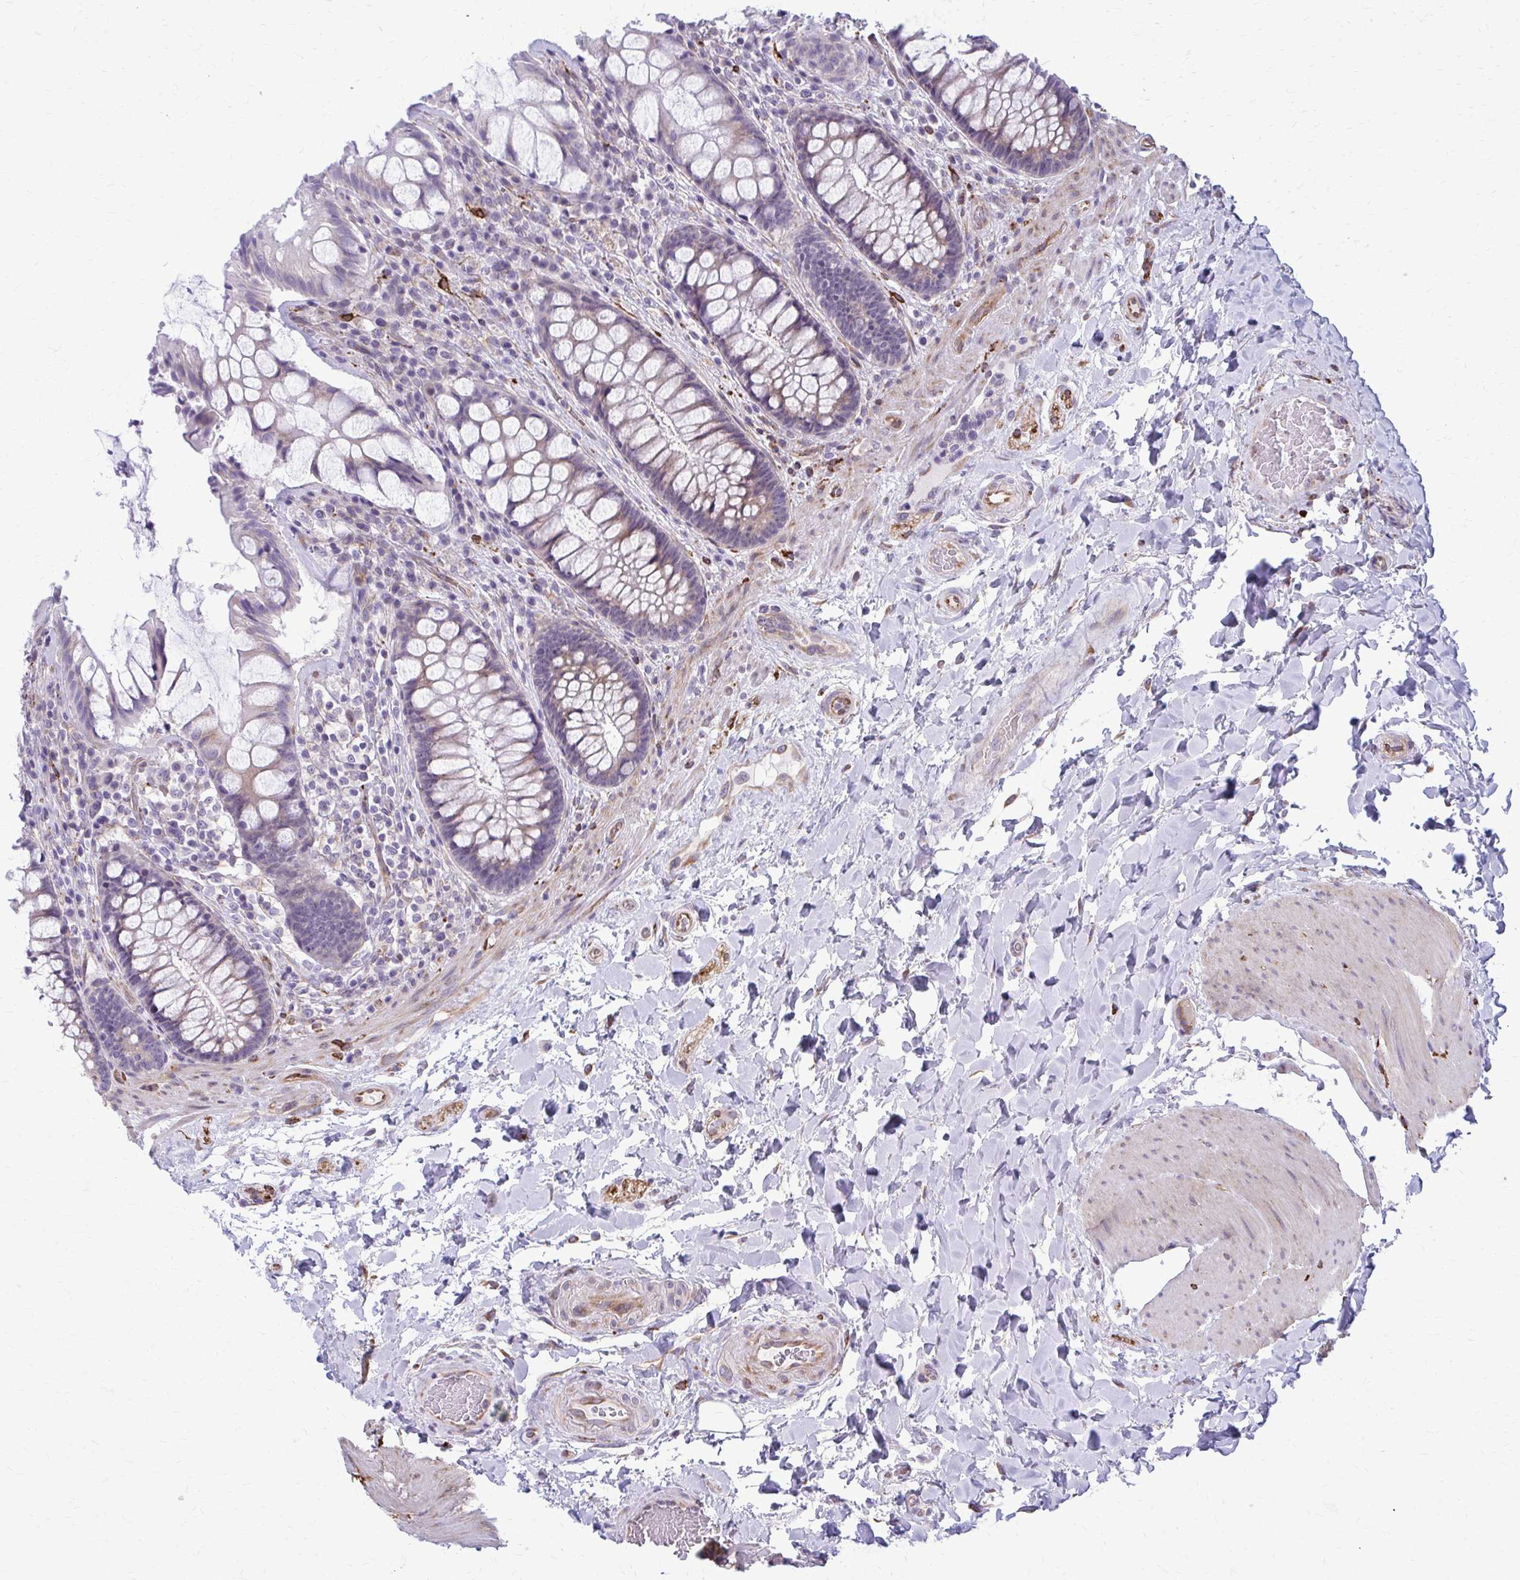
{"staining": {"intensity": "weak", "quantity": "25%-75%", "location": "cytoplasmic/membranous"}, "tissue": "rectum", "cell_type": "Glandular cells", "image_type": "normal", "snomed": [{"axis": "morphology", "description": "Normal tissue, NOS"}, {"axis": "topography", "description": "Rectum"}], "caption": "Immunohistochemistry photomicrograph of unremarkable human rectum stained for a protein (brown), which demonstrates low levels of weak cytoplasmic/membranous positivity in about 25%-75% of glandular cells.", "gene": "DEPP1", "patient": {"sex": "female", "age": 58}}